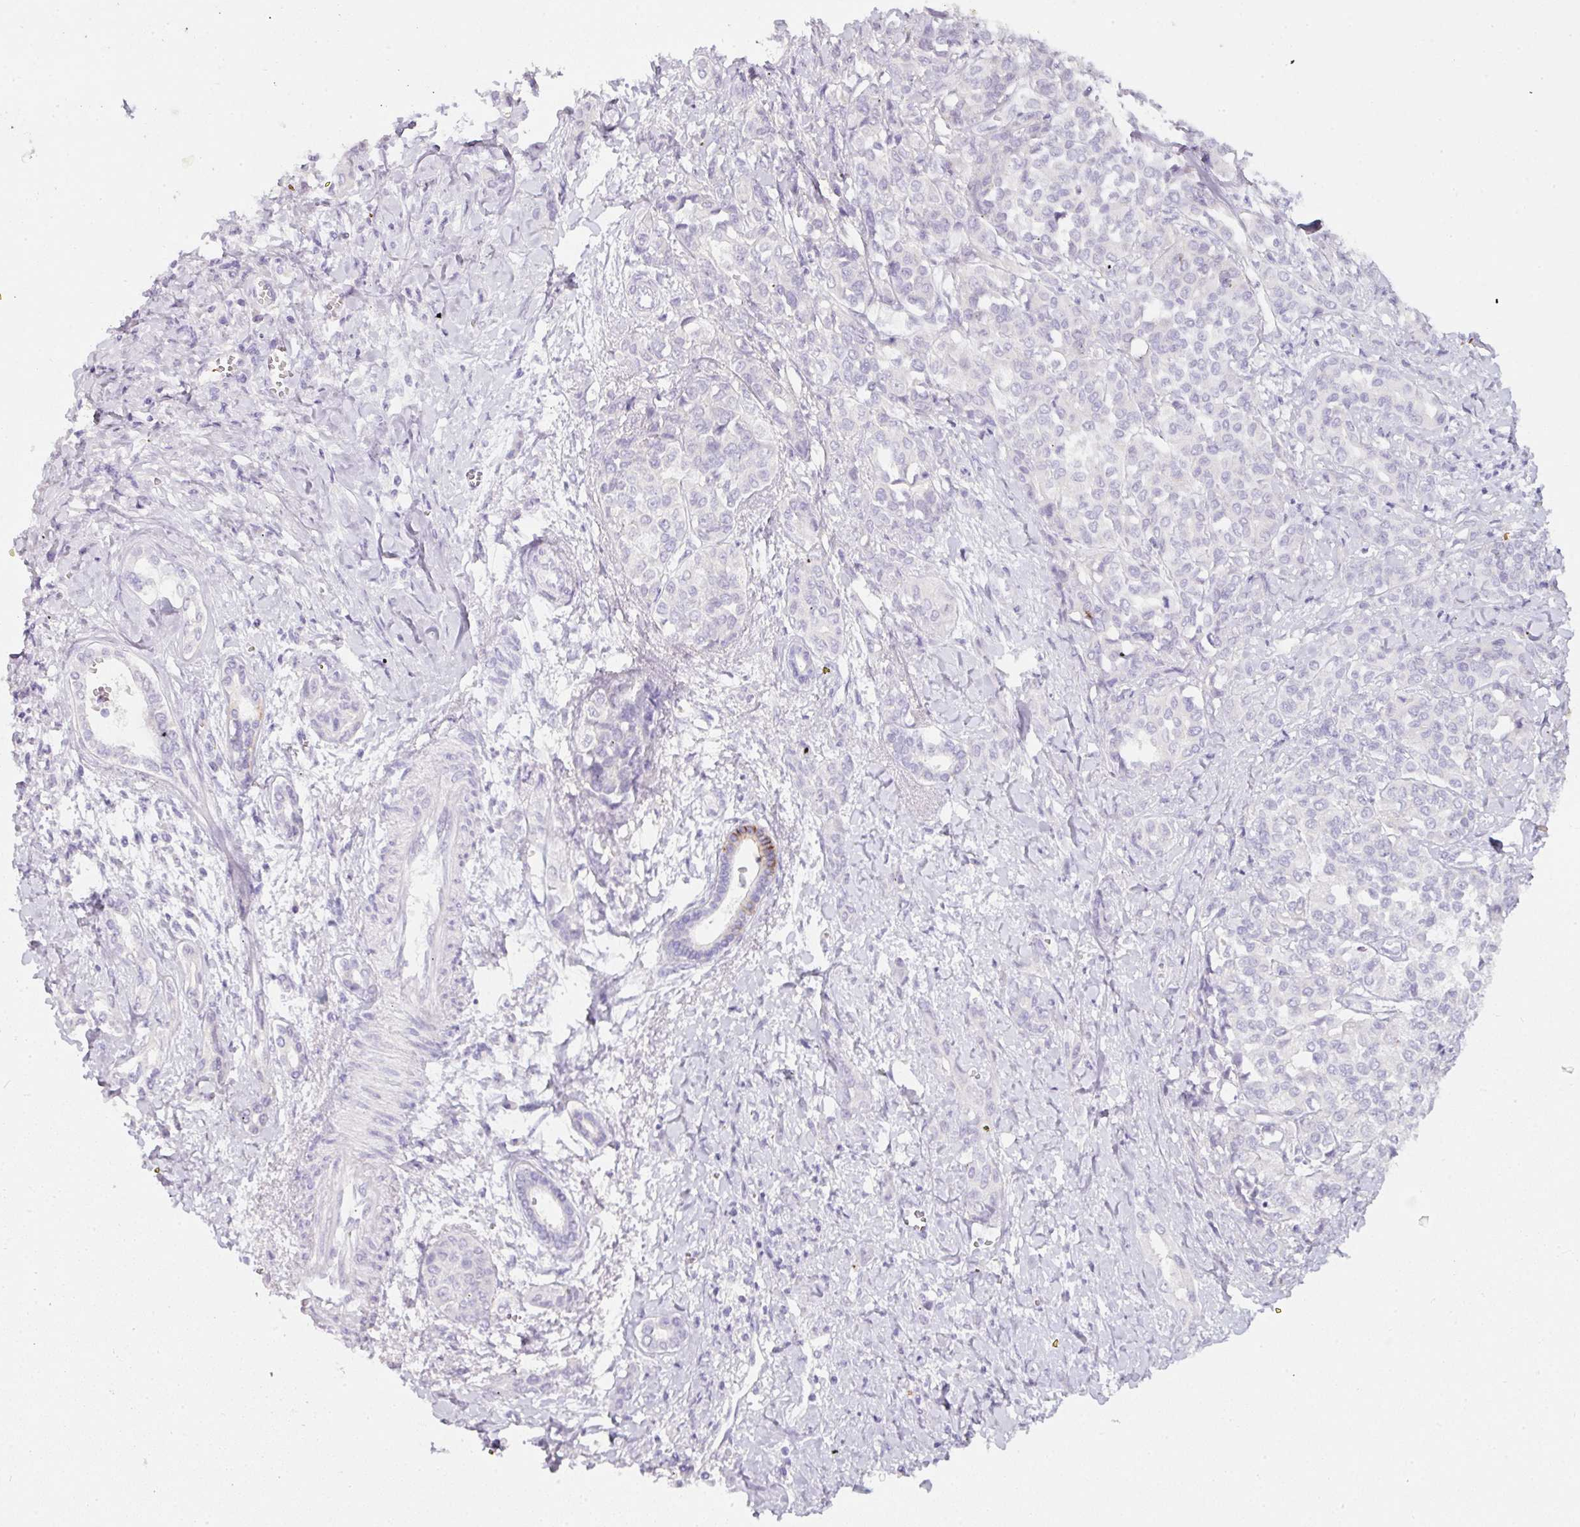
{"staining": {"intensity": "negative", "quantity": "none", "location": "none"}, "tissue": "liver cancer", "cell_type": "Tumor cells", "image_type": "cancer", "snomed": [{"axis": "morphology", "description": "Cholangiocarcinoma"}, {"axis": "topography", "description": "Liver"}], "caption": "IHC photomicrograph of neoplastic tissue: cholangiocarcinoma (liver) stained with DAB exhibits no significant protein expression in tumor cells.", "gene": "SLC2A2", "patient": {"sex": "female", "age": 77}}